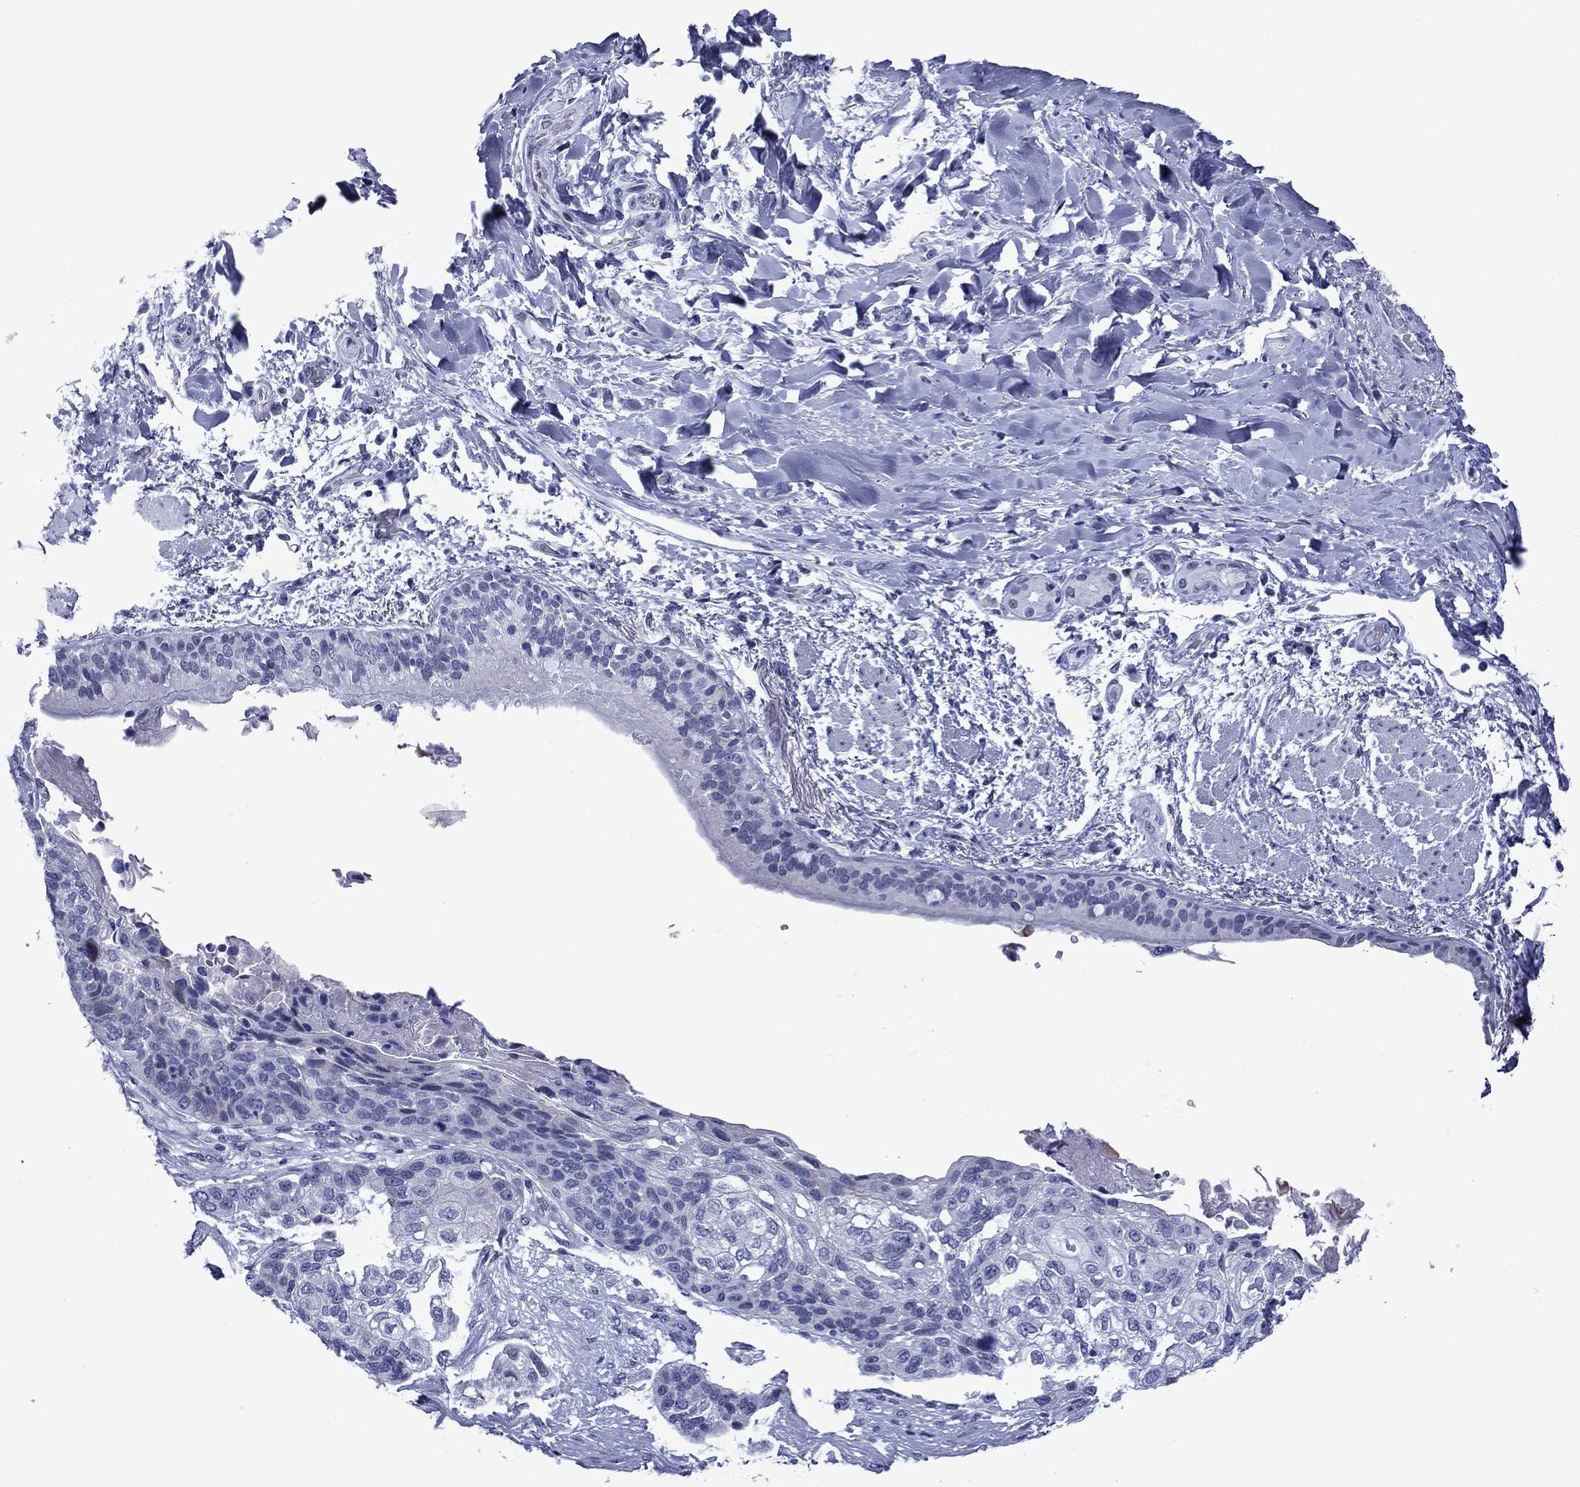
{"staining": {"intensity": "negative", "quantity": "none", "location": "none"}, "tissue": "lung cancer", "cell_type": "Tumor cells", "image_type": "cancer", "snomed": [{"axis": "morphology", "description": "Squamous cell carcinoma, NOS"}, {"axis": "topography", "description": "Lung"}], "caption": "Immunohistochemical staining of human lung cancer reveals no significant positivity in tumor cells. (DAB immunohistochemistry (IHC), high magnification).", "gene": "PIWIL1", "patient": {"sex": "male", "age": 69}}